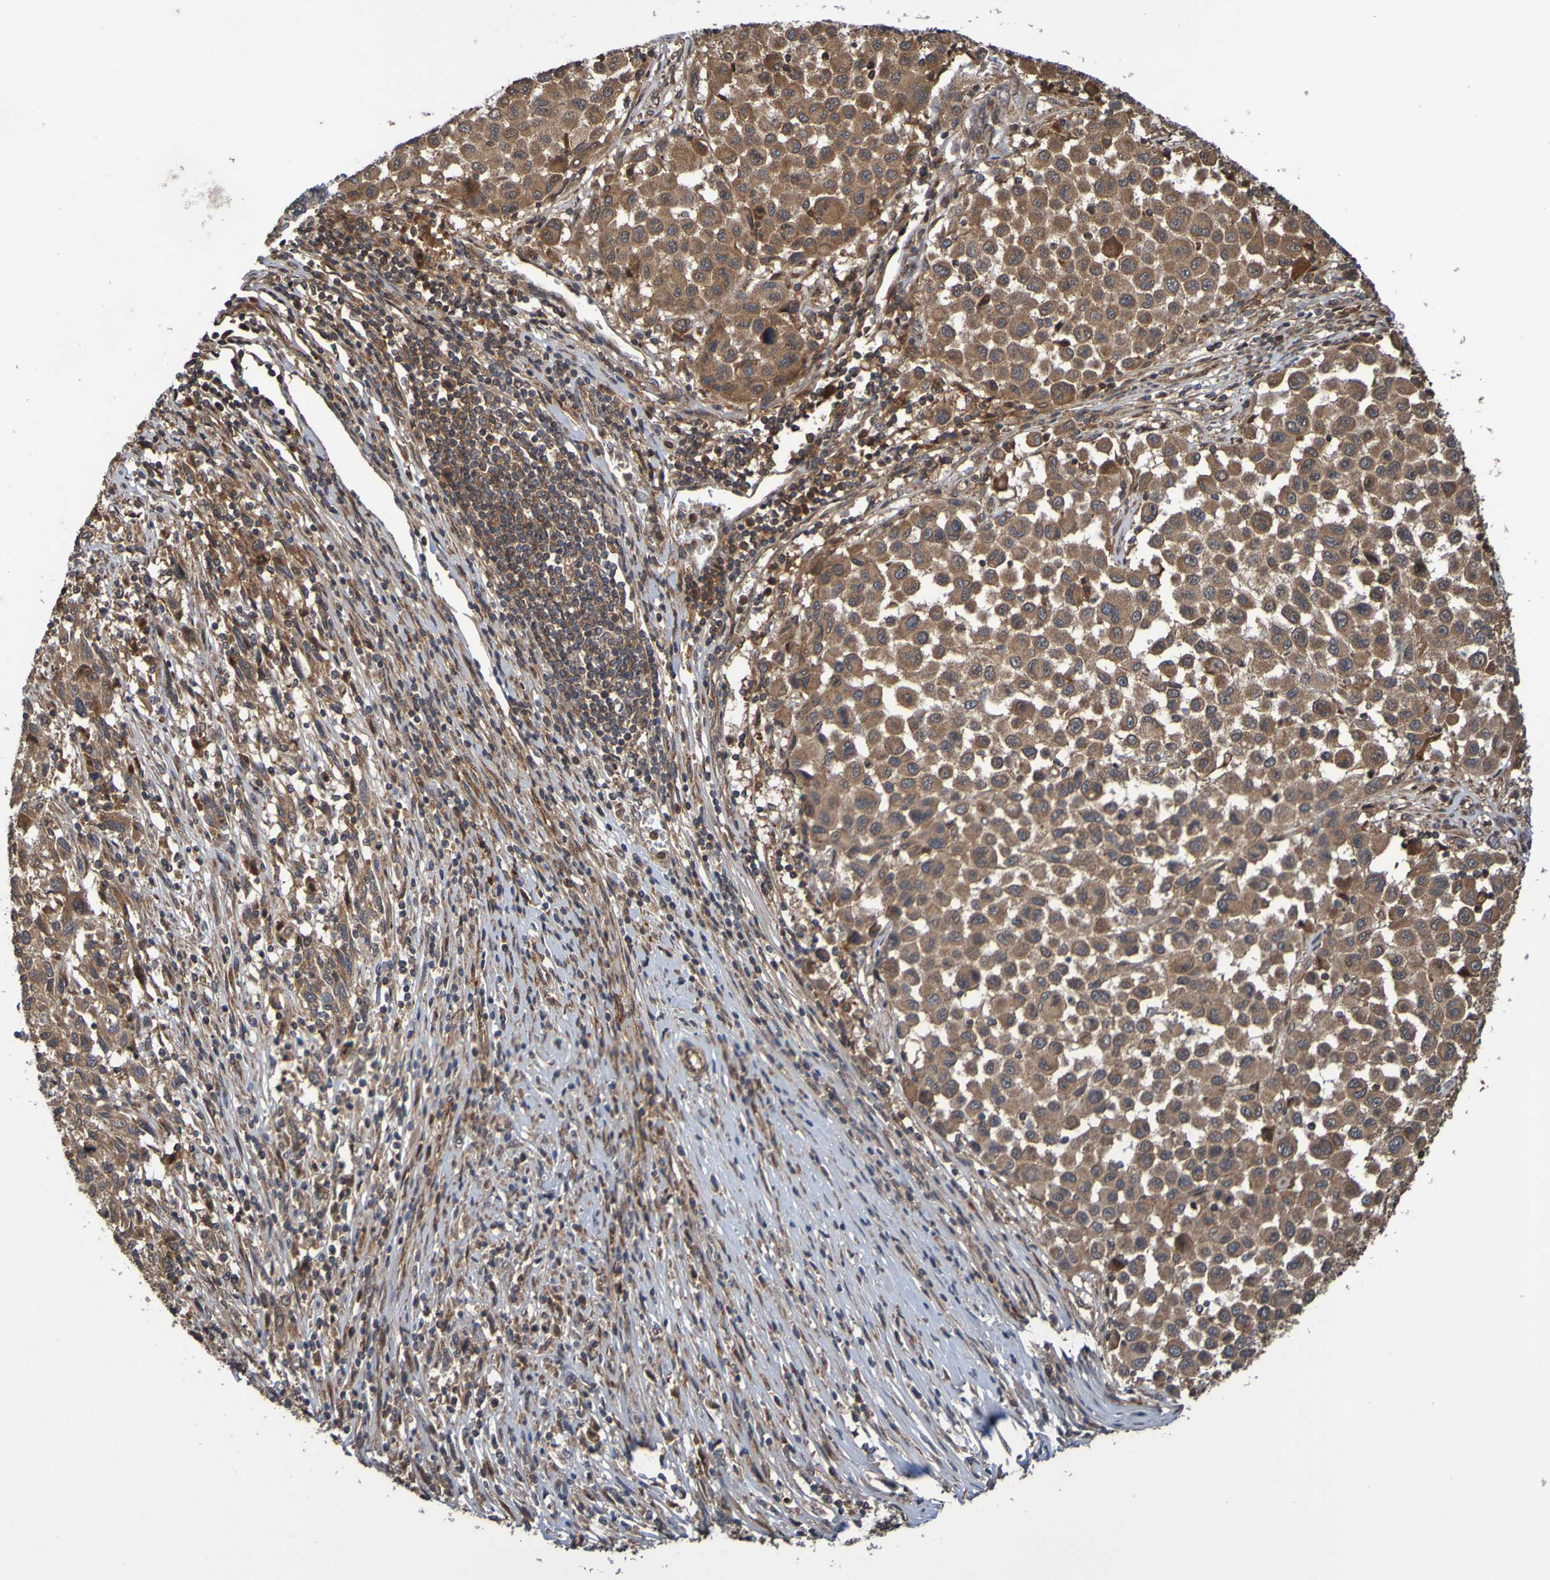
{"staining": {"intensity": "moderate", "quantity": ">75%", "location": "cytoplasmic/membranous"}, "tissue": "melanoma", "cell_type": "Tumor cells", "image_type": "cancer", "snomed": [{"axis": "morphology", "description": "Malignant melanoma, Metastatic site"}, {"axis": "topography", "description": "Lymph node"}], "caption": "Immunohistochemistry of human malignant melanoma (metastatic site) exhibits medium levels of moderate cytoplasmic/membranous positivity in about >75% of tumor cells. The protein is stained brown, and the nuclei are stained in blue (DAB (3,3'-diaminobenzidine) IHC with brightfield microscopy, high magnification).", "gene": "UCN", "patient": {"sex": "male", "age": 61}}